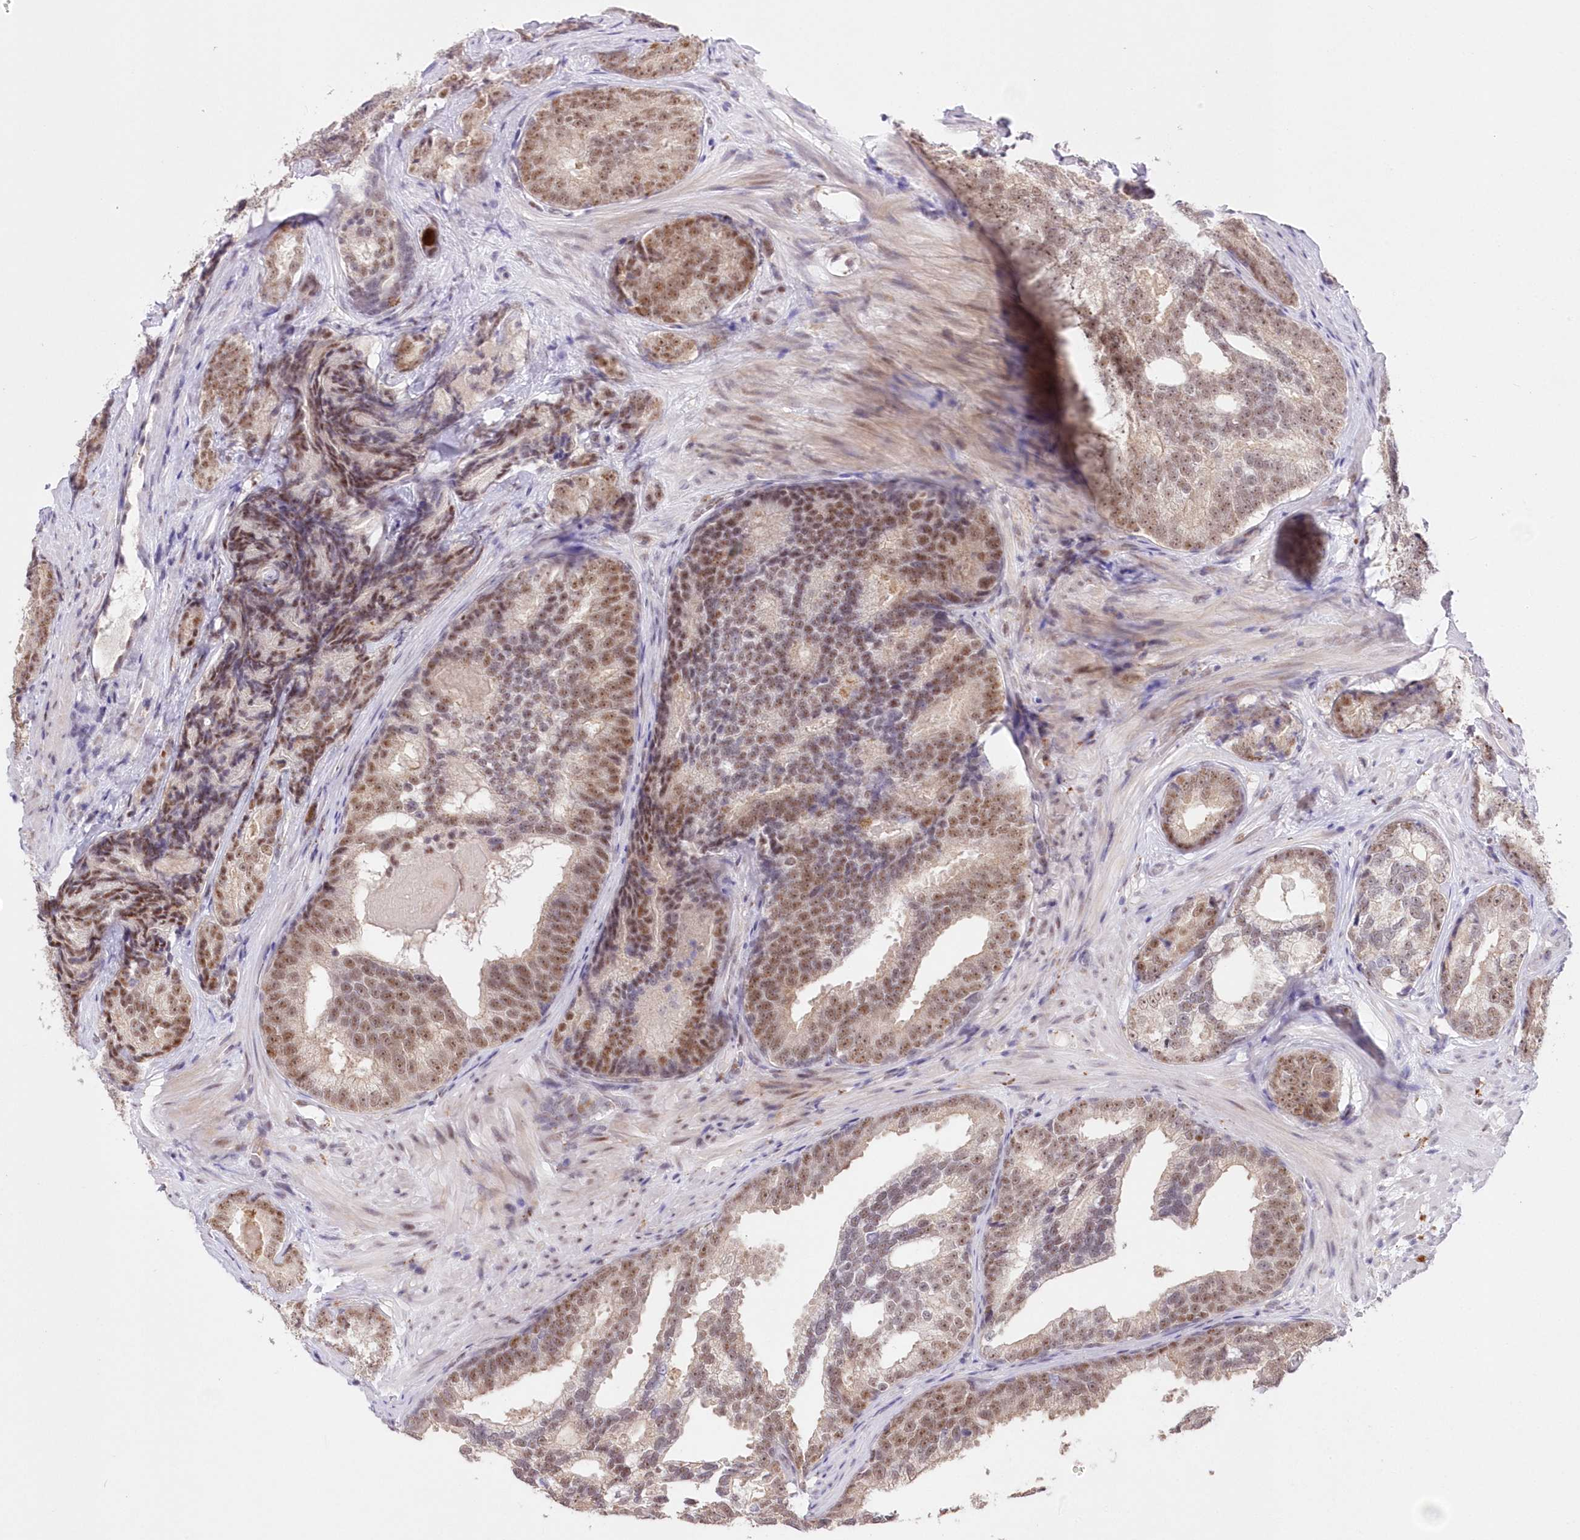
{"staining": {"intensity": "moderate", "quantity": ">75%", "location": "nuclear"}, "tissue": "prostate cancer", "cell_type": "Tumor cells", "image_type": "cancer", "snomed": [{"axis": "morphology", "description": "Adenocarcinoma, High grade"}, {"axis": "topography", "description": "Prostate"}], "caption": "The micrograph exhibits staining of prostate cancer (adenocarcinoma (high-grade)), revealing moderate nuclear protein staining (brown color) within tumor cells.", "gene": "RBM27", "patient": {"sex": "male", "age": 66}}